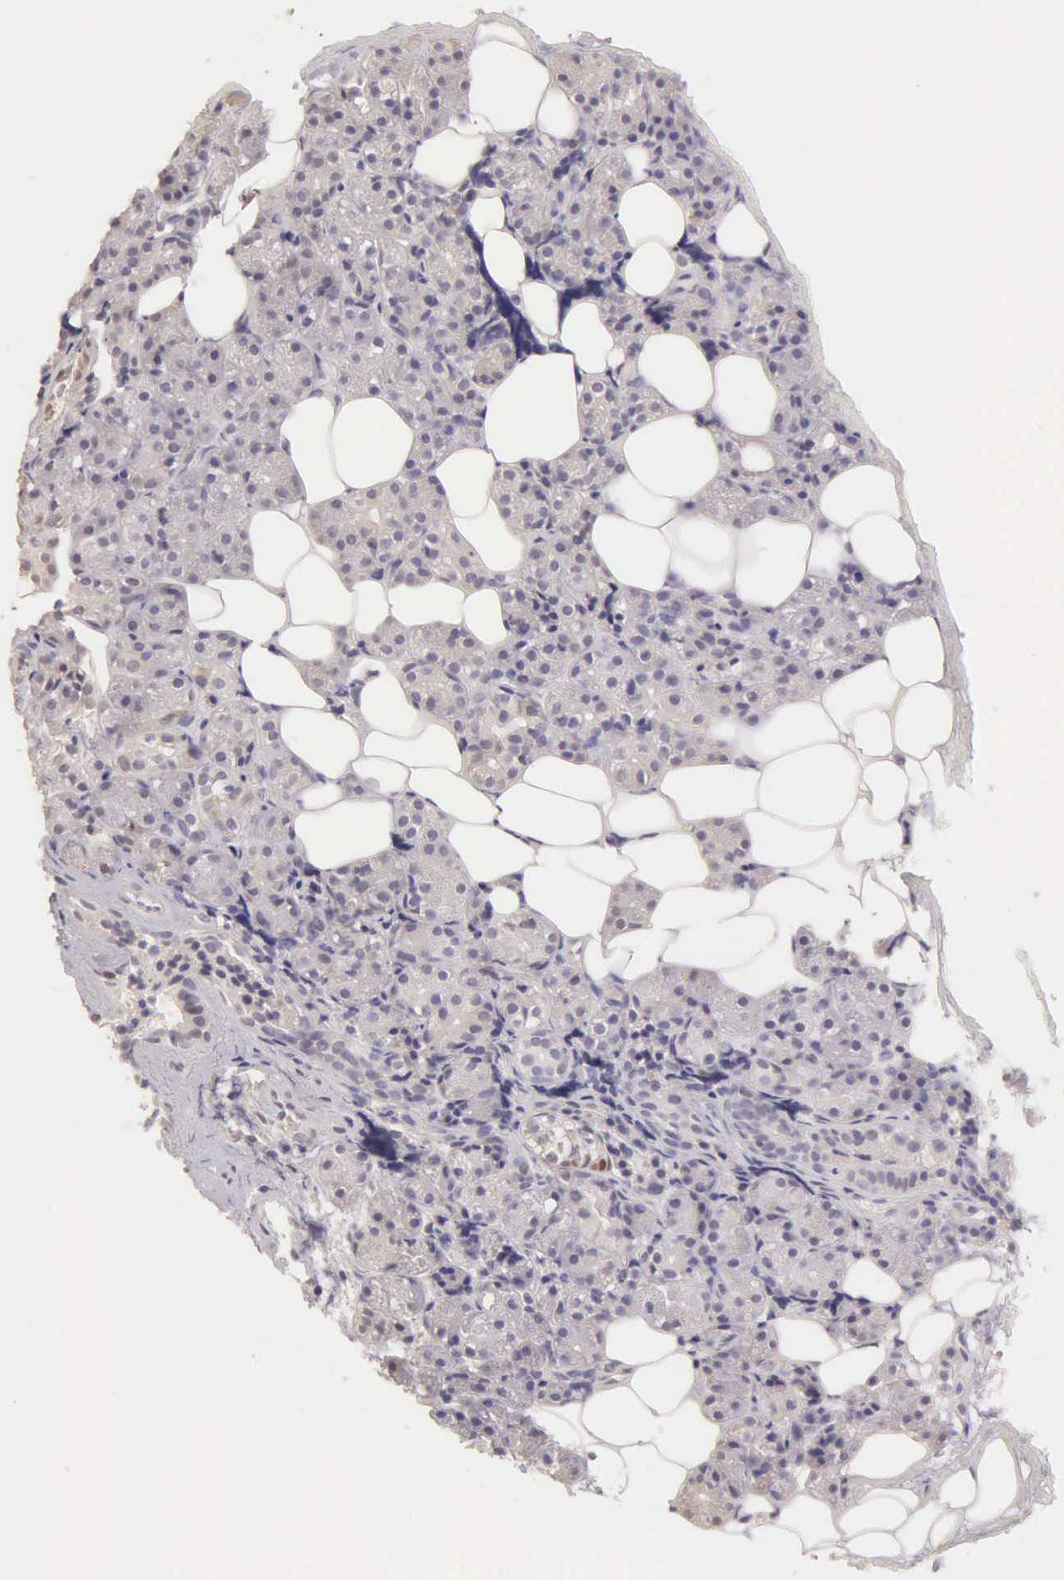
{"staining": {"intensity": "negative", "quantity": "none", "location": "none"}, "tissue": "salivary gland", "cell_type": "Glandular cells", "image_type": "normal", "snomed": [{"axis": "morphology", "description": "Normal tissue, NOS"}, {"axis": "topography", "description": "Salivary gland"}], "caption": "A micrograph of salivary gland stained for a protein demonstrates no brown staining in glandular cells. (Stains: DAB immunohistochemistry (IHC) with hematoxylin counter stain, Microscopy: brightfield microscopy at high magnification).", "gene": "ESR1", "patient": {"sex": "female", "age": 55}}